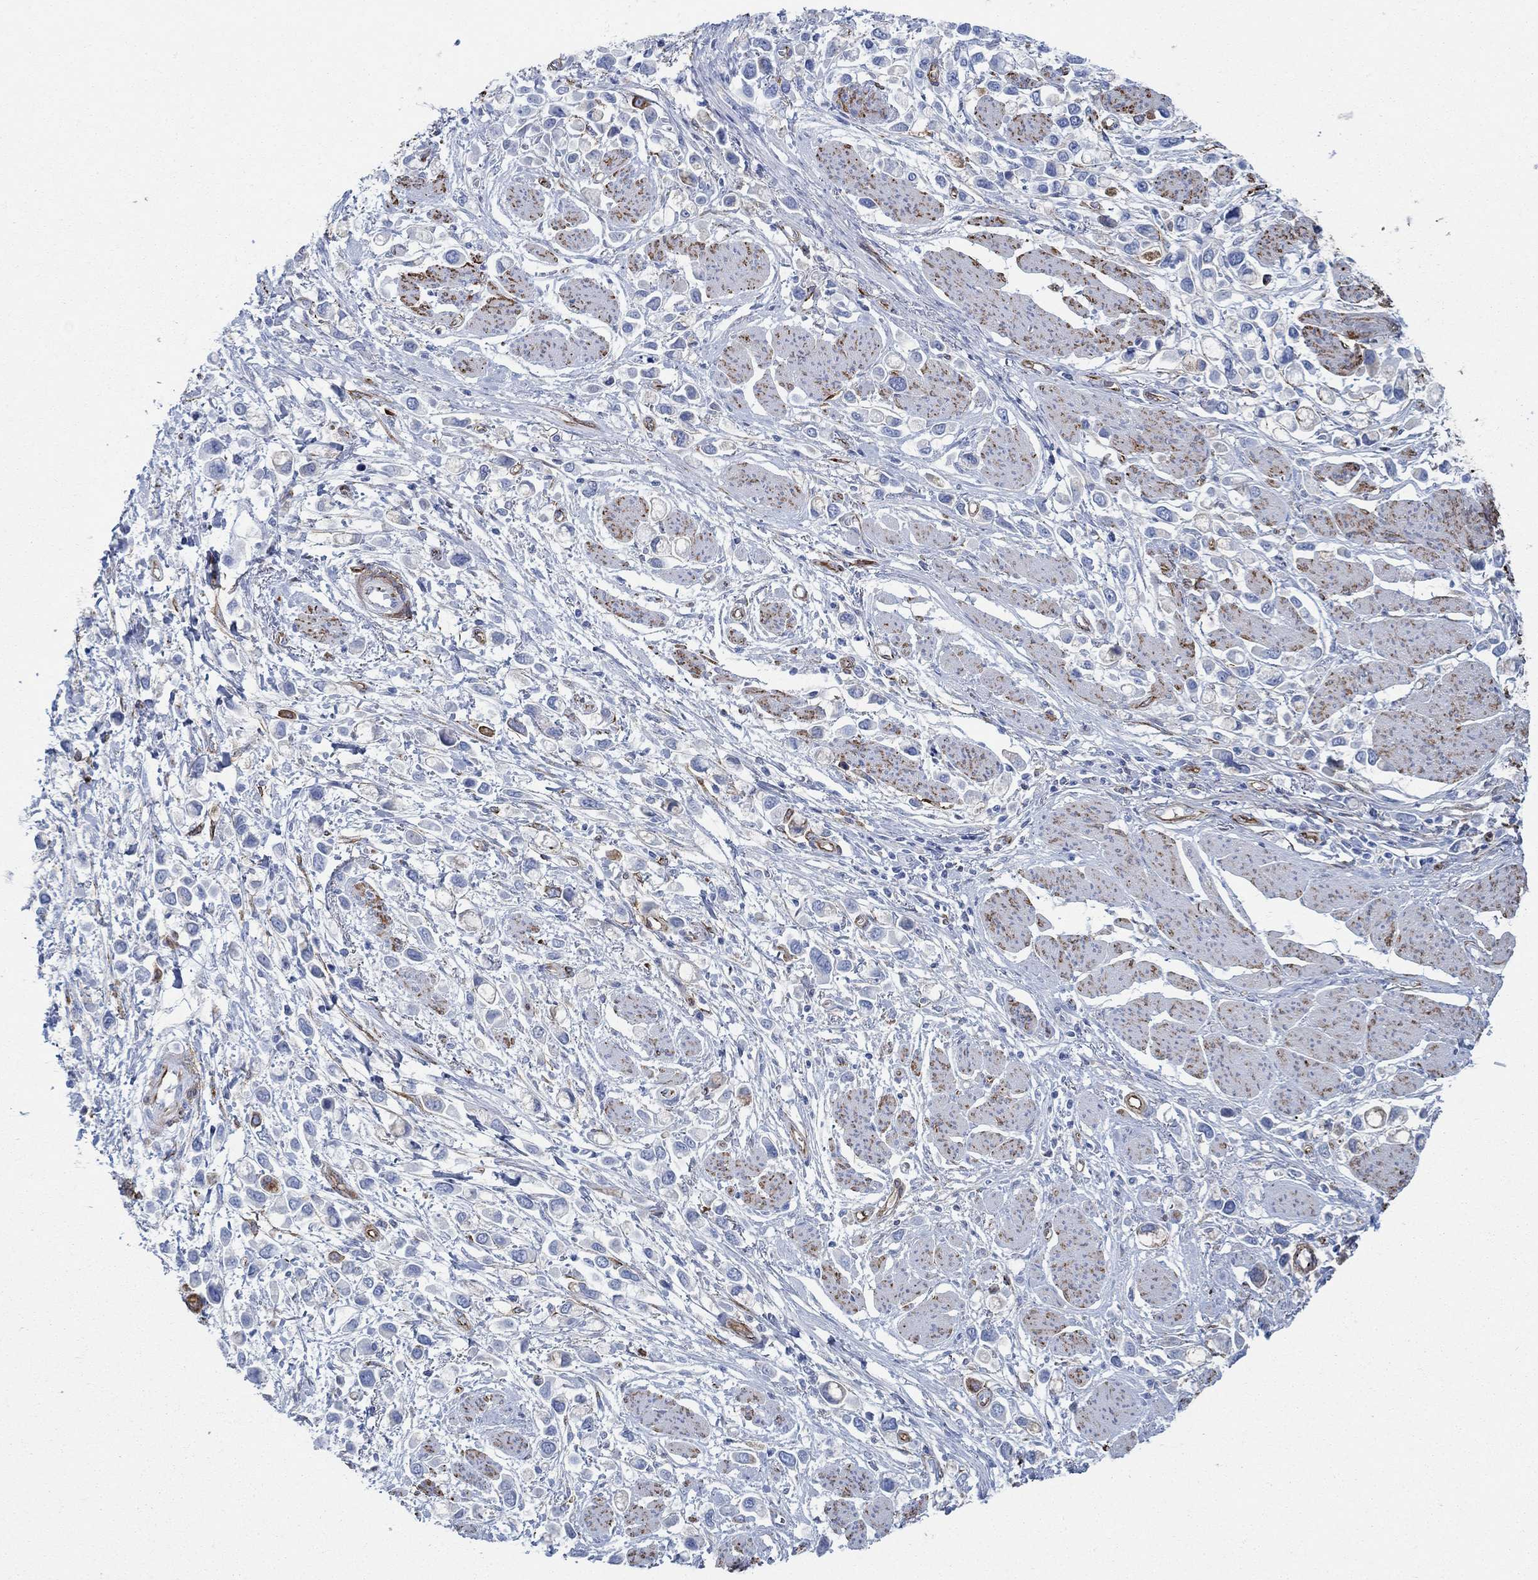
{"staining": {"intensity": "strong", "quantity": "<25%", "location": "cytoplasmic/membranous,nuclear"}, "tissue": "stomach cancer", "cell_type": "Tumor cells", "image_type": "cancer", "snomed": [{"axis": "morphology", "description": "Adenocarcinoma, NOS"}, {"axis": "topography", "description": "Stomach"}], "caption": "Immunohistochemistry staining of stomach cancer, which exhibits medium levels of strong cytoplasmic/membranous and nuclear expression in approximately <25% of tumor cells indicating strong cytoplasmic/membranous and nuclear protein positivity. The staining was performed using DAB (3,3'-diaminobenzidine) (brown) for protein detection and nuclei were counterstained in hematoxylin (blue).", "gene": "STC2", "patient": {"sex": "female", "age": 81}}